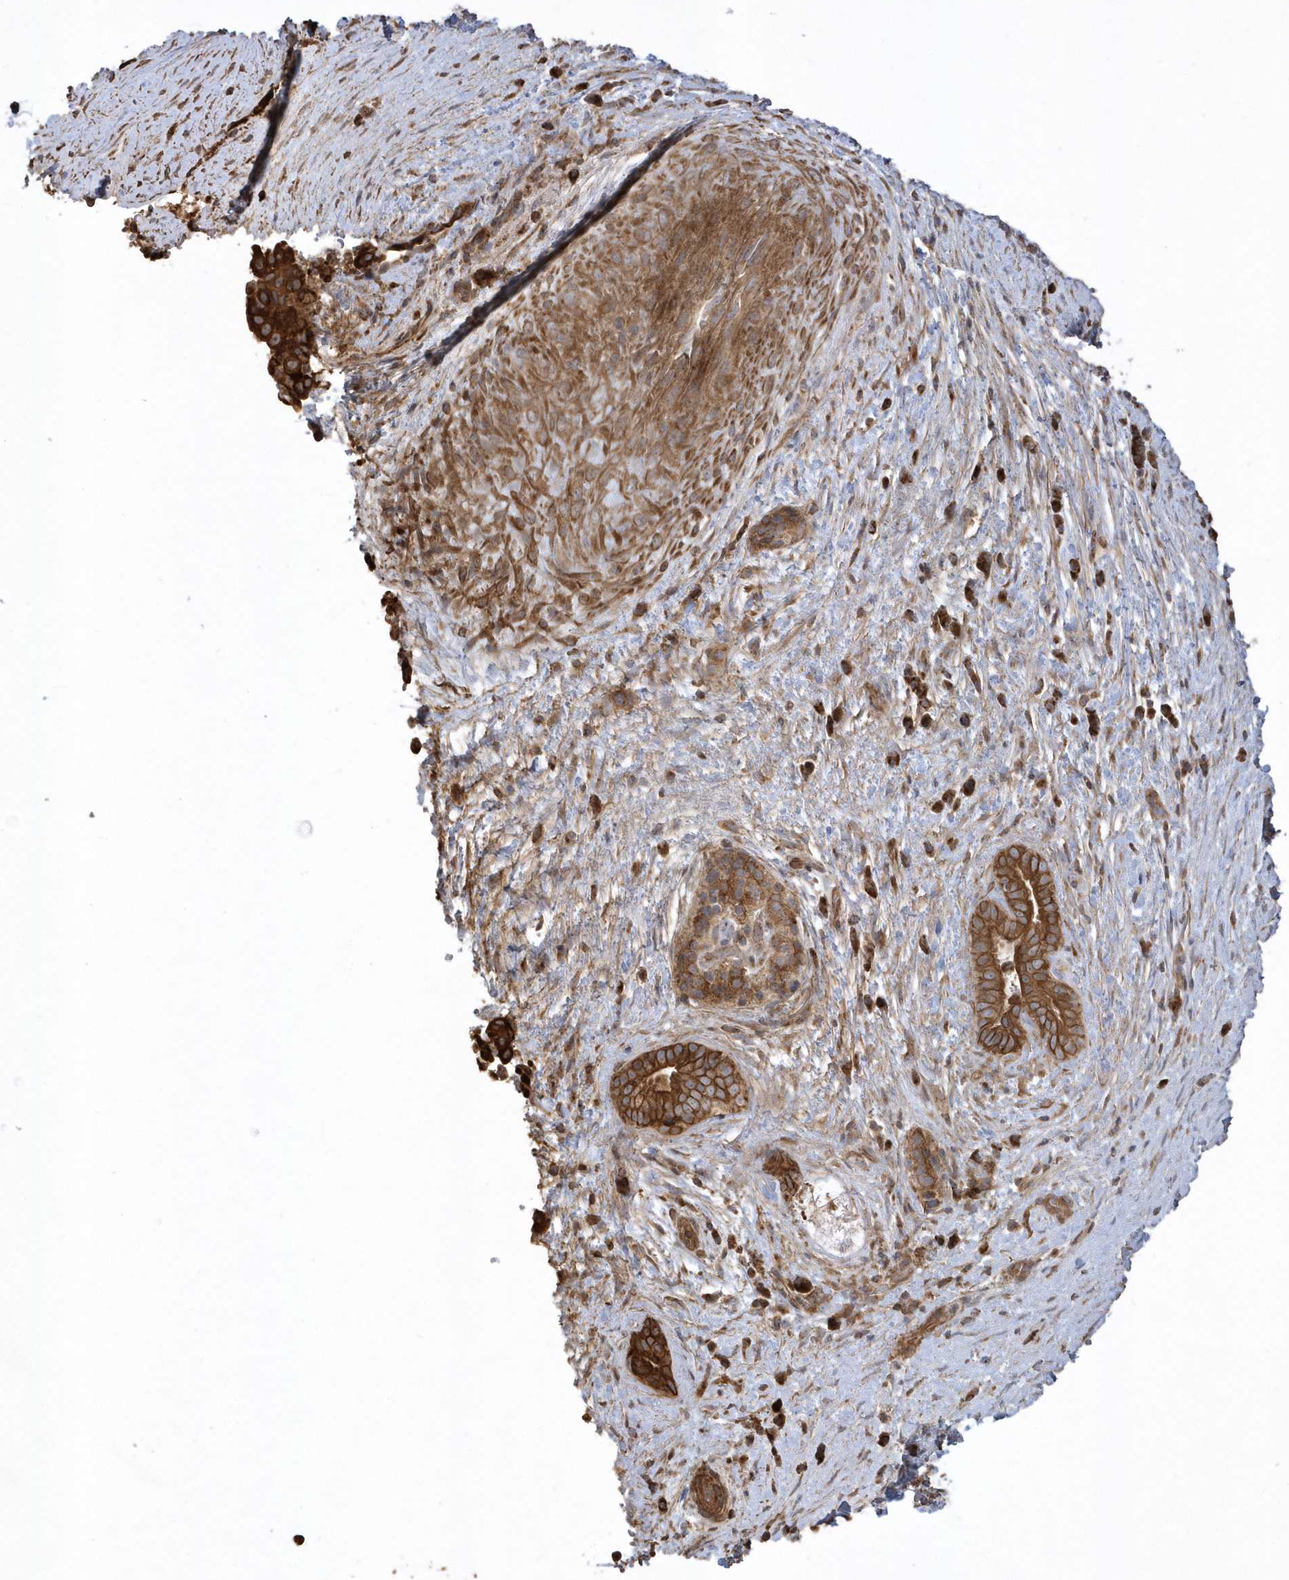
{"staining": {"intensity": "strong", "quantity": ">75%", "location": "cytoplasmic/membranous"}, "tissue": "pancreatic cancer", "cell_type": "Tumor cells", "image_type": "cancer", "snomed": [{"axis": "morphology", "description": "Adenocarcinoma, NOS"}, {"axis": "topography", "description": "Pancreas"}], "caption": "Protein analysis of adenocarcinoma (pancreatic) tissue demonstrates strong cytoplasmic/membranous staining in about >75% of tumor cells.", "gene": "SENP8", "patient": {"sex": "male", "age": 63}}